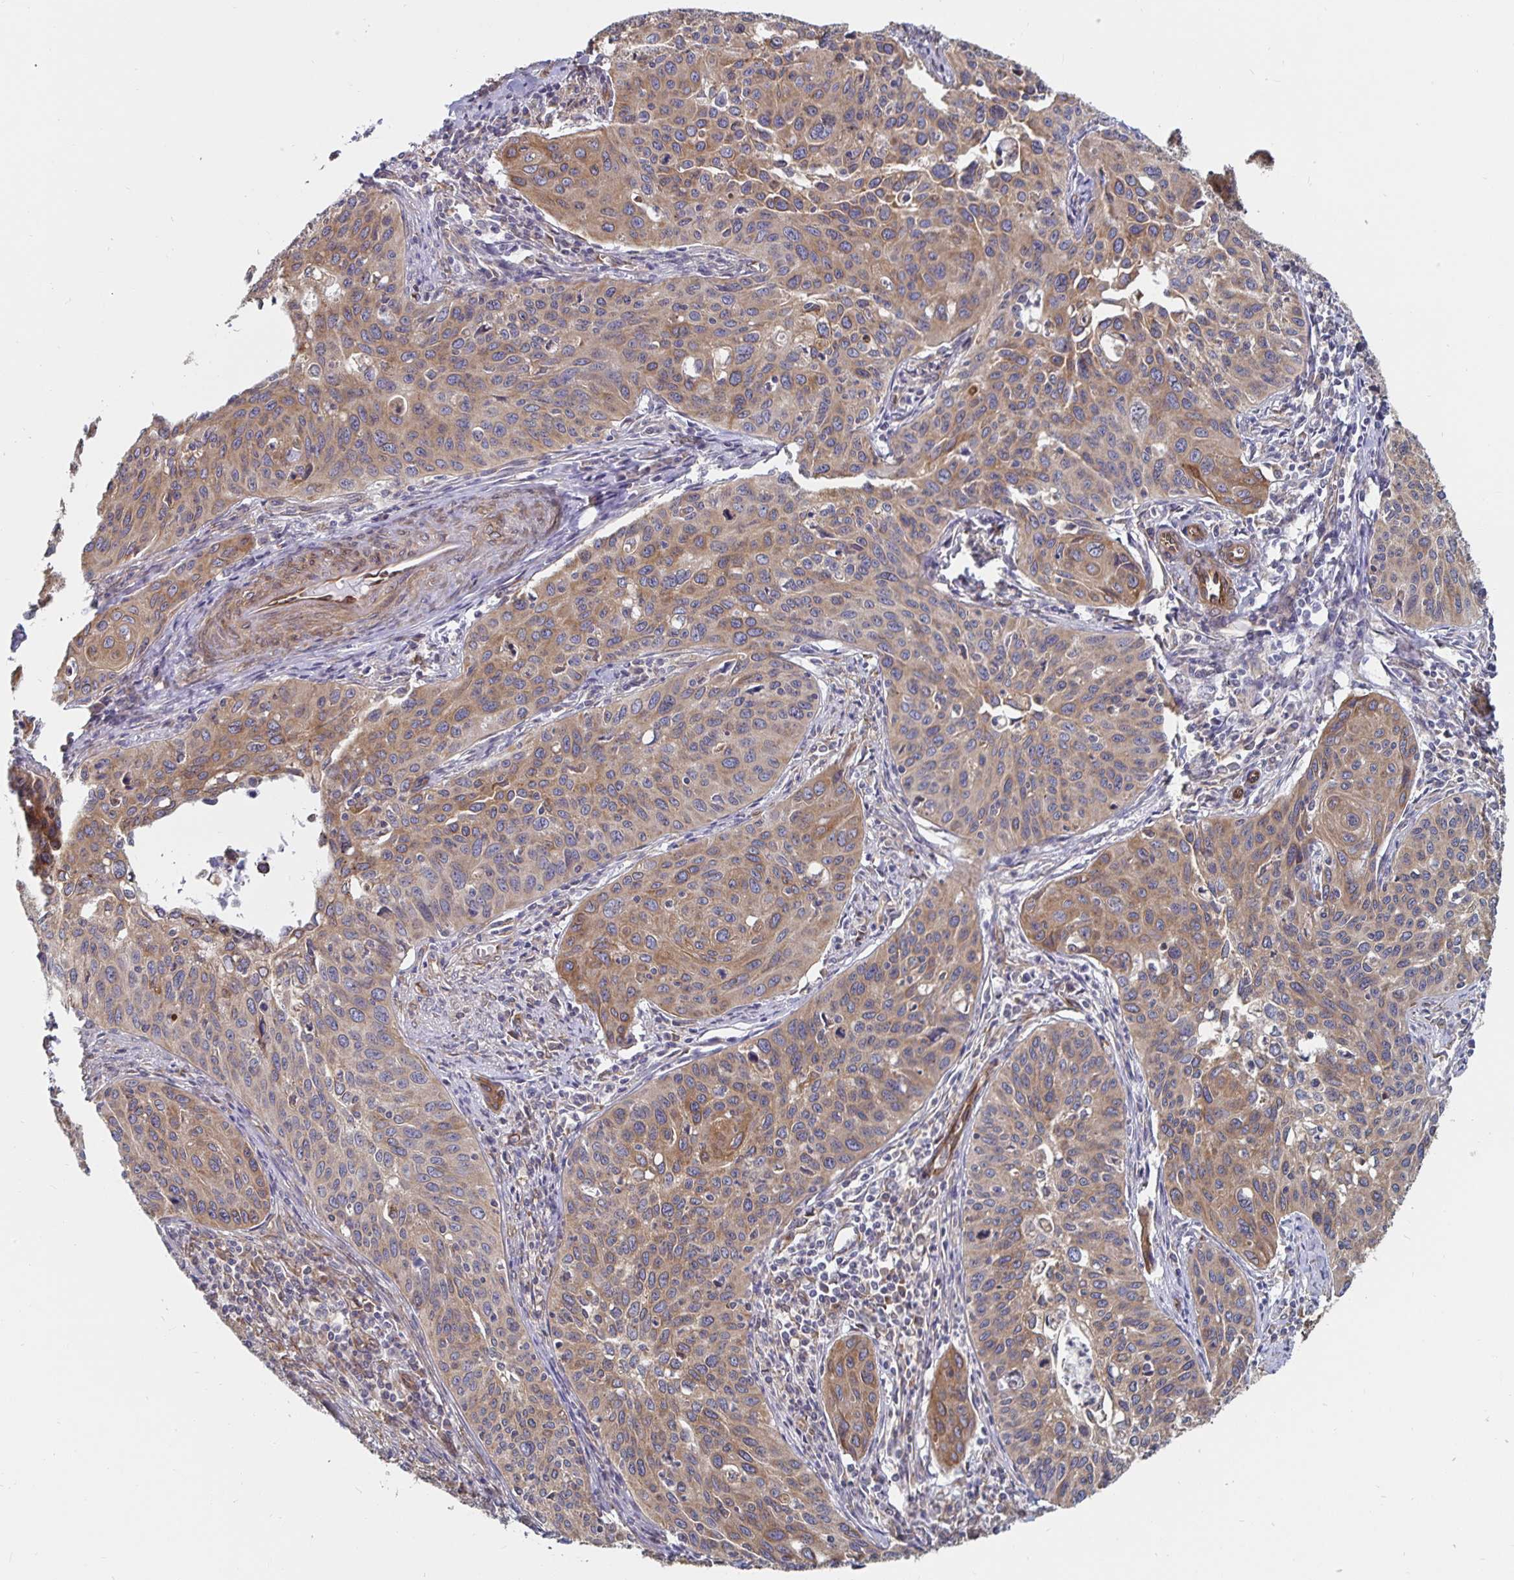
{"staining": {"intensity": "moderate", "quantity": ">75%", "location": "cytoplasmic/membranous"}, "tissue": "cervical cancer", "cell_type": "Tumor cells", "image_type": "cancer", "snomed": [{"axis": "morphology", "description": "Squamous cell carcinoma, NOS"}, {"axis": "topography", "description": "Cervix"}], "caption": "Tumor cells reveal moderate cytoplasmic/membranous positivity in about >75% of cells in cervical cancer (squamous cell carcinoma).", "gene": "BCAP29", "patient": {"sex": "female", "age": 31}}